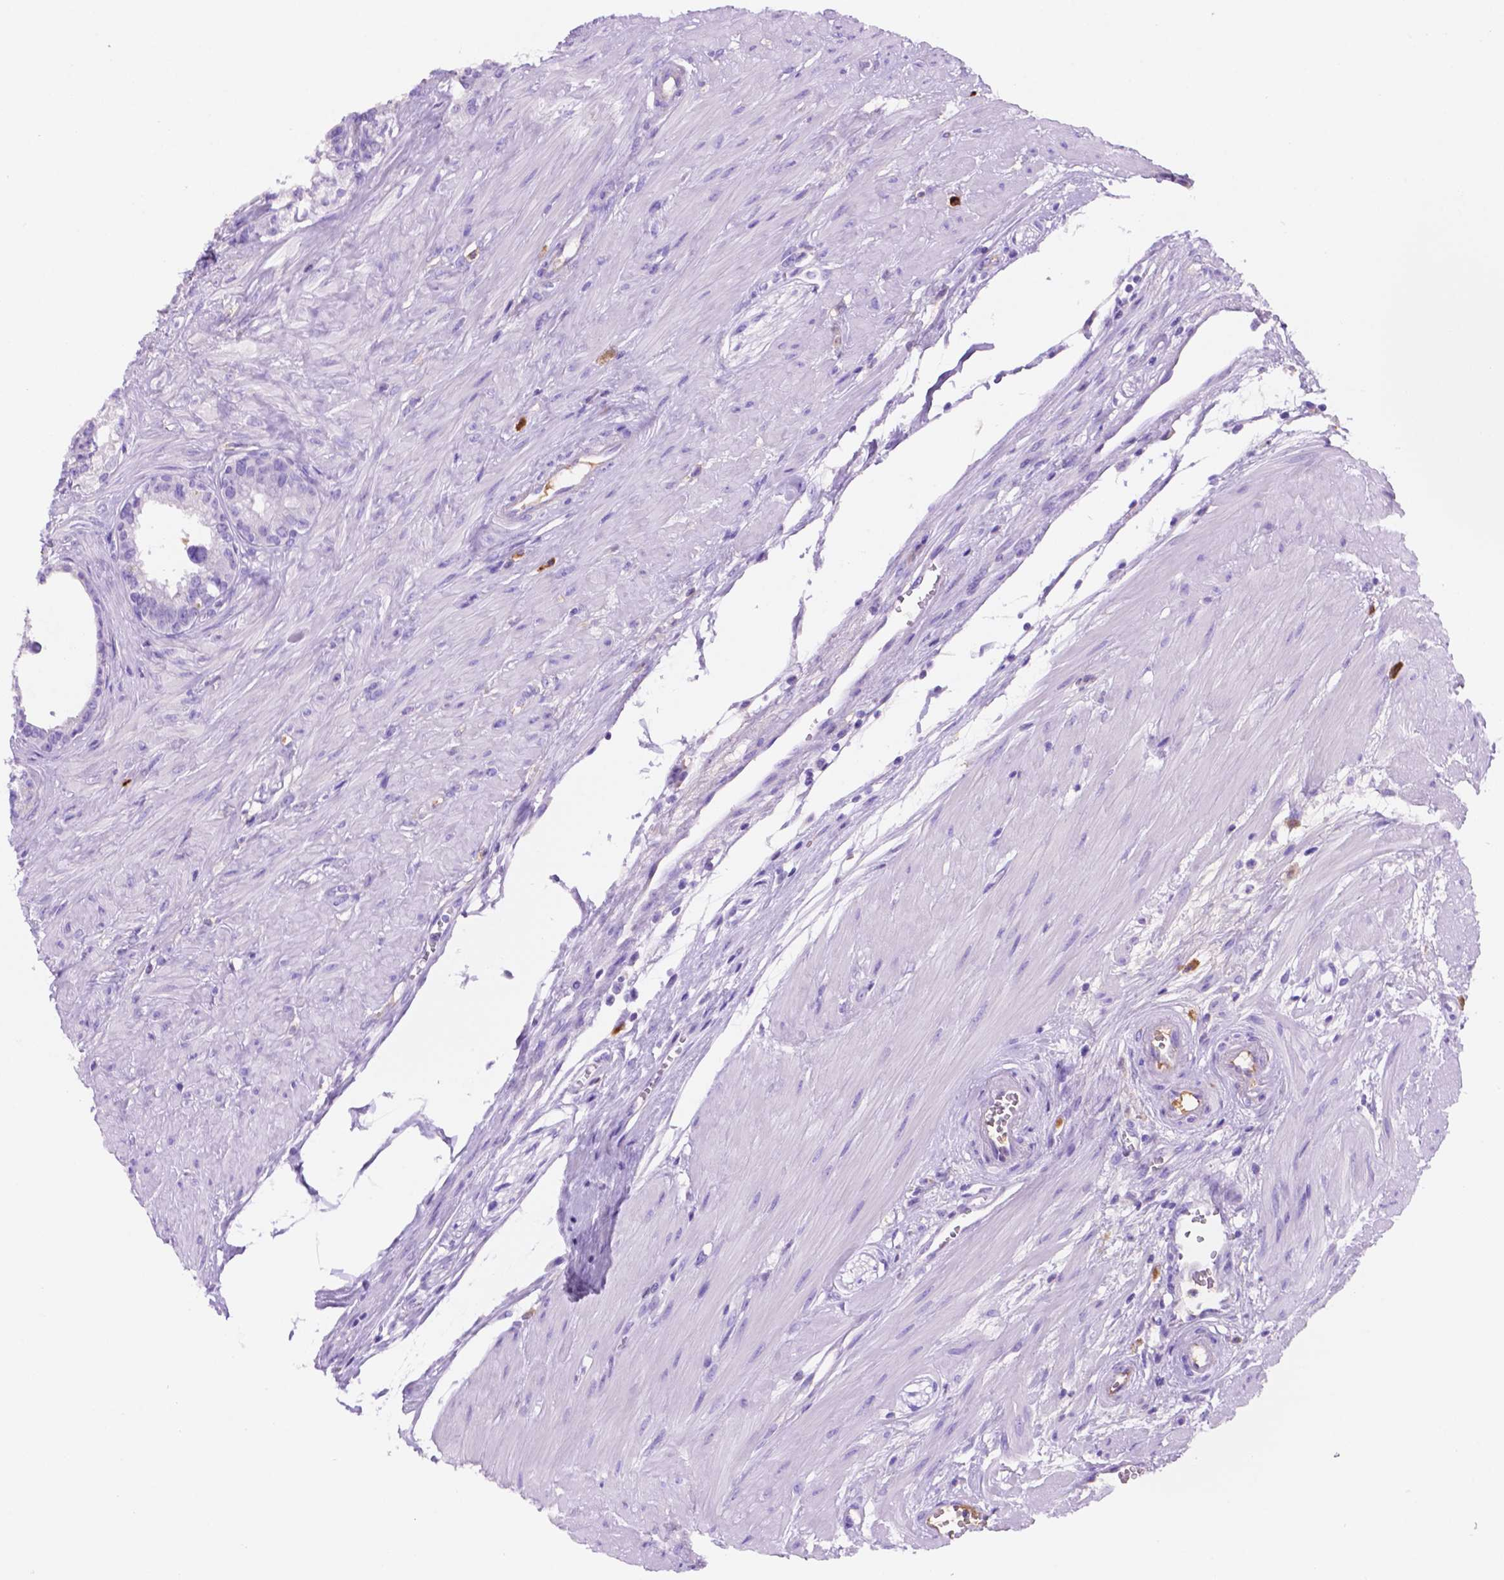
{"staining": {"intensity": "negative", "quantity": "none", "location": "none"}, "tissue": "seminal vesicle", "cell_type": "Glandular cells", "image_type": "normal", "snomed": [{"axis": "morphology", "description": "Normal tissue, NOS"}, {"axis": "morphology", "description": "Urothelial carcinoma, NOS"}, {"axis": "topography", "description": "Urinary bladder"}, {"axis": "topography", "description": "Seminal veicle"}], "caption": "The histopathology image exhibits no staining of glandular cells in benign seminal vesicle. The staining was performed using DAB to visualize the protein expression in brown, while the nuclei were stained in blue with hematoxylin (Magnification: 20x).", "gene": "FOXB2", "patient": {"sex": "male", "age": 76}}